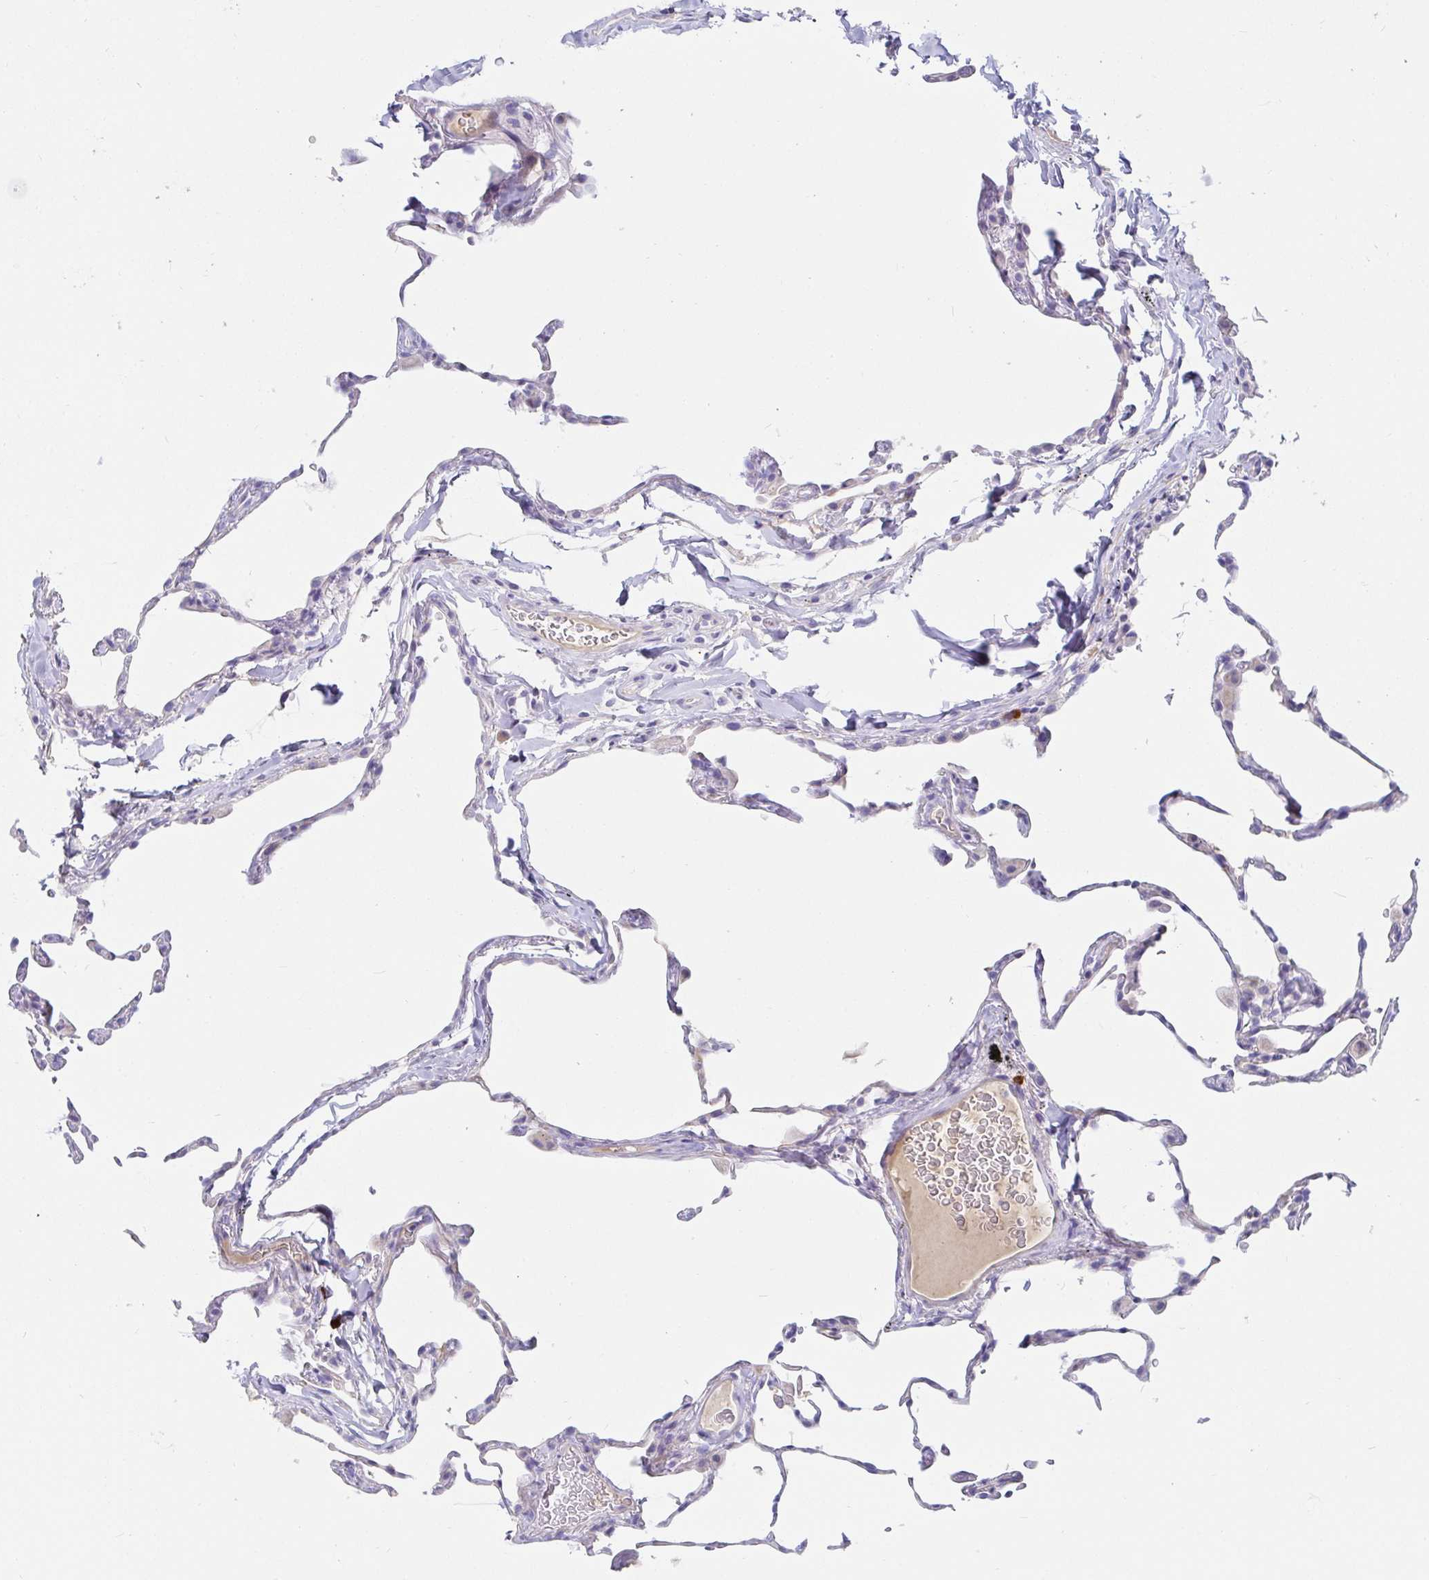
{"staining": {"intensity": "negative", "quantity": "none", "location": "none"}, "tissue": "lung", "cell_type": "Alveolar cells", "image_type": "normal", "snomed": [{"axis": "morphology", "description": "Normal tissue, NOS"}, {"axis": "topography", "description": "Lung"}], "caption": "DAB (3,3'-diaminobenzidine) immunohistochemical staining of unremarkable human lung demonstrates no significant expression in alveolar cells. (Immunohistochemistry (ihc), brightfield microscopy, high magnification).", "gene": "C4orf17", "patient": {"sex": "female", "age": 57}}